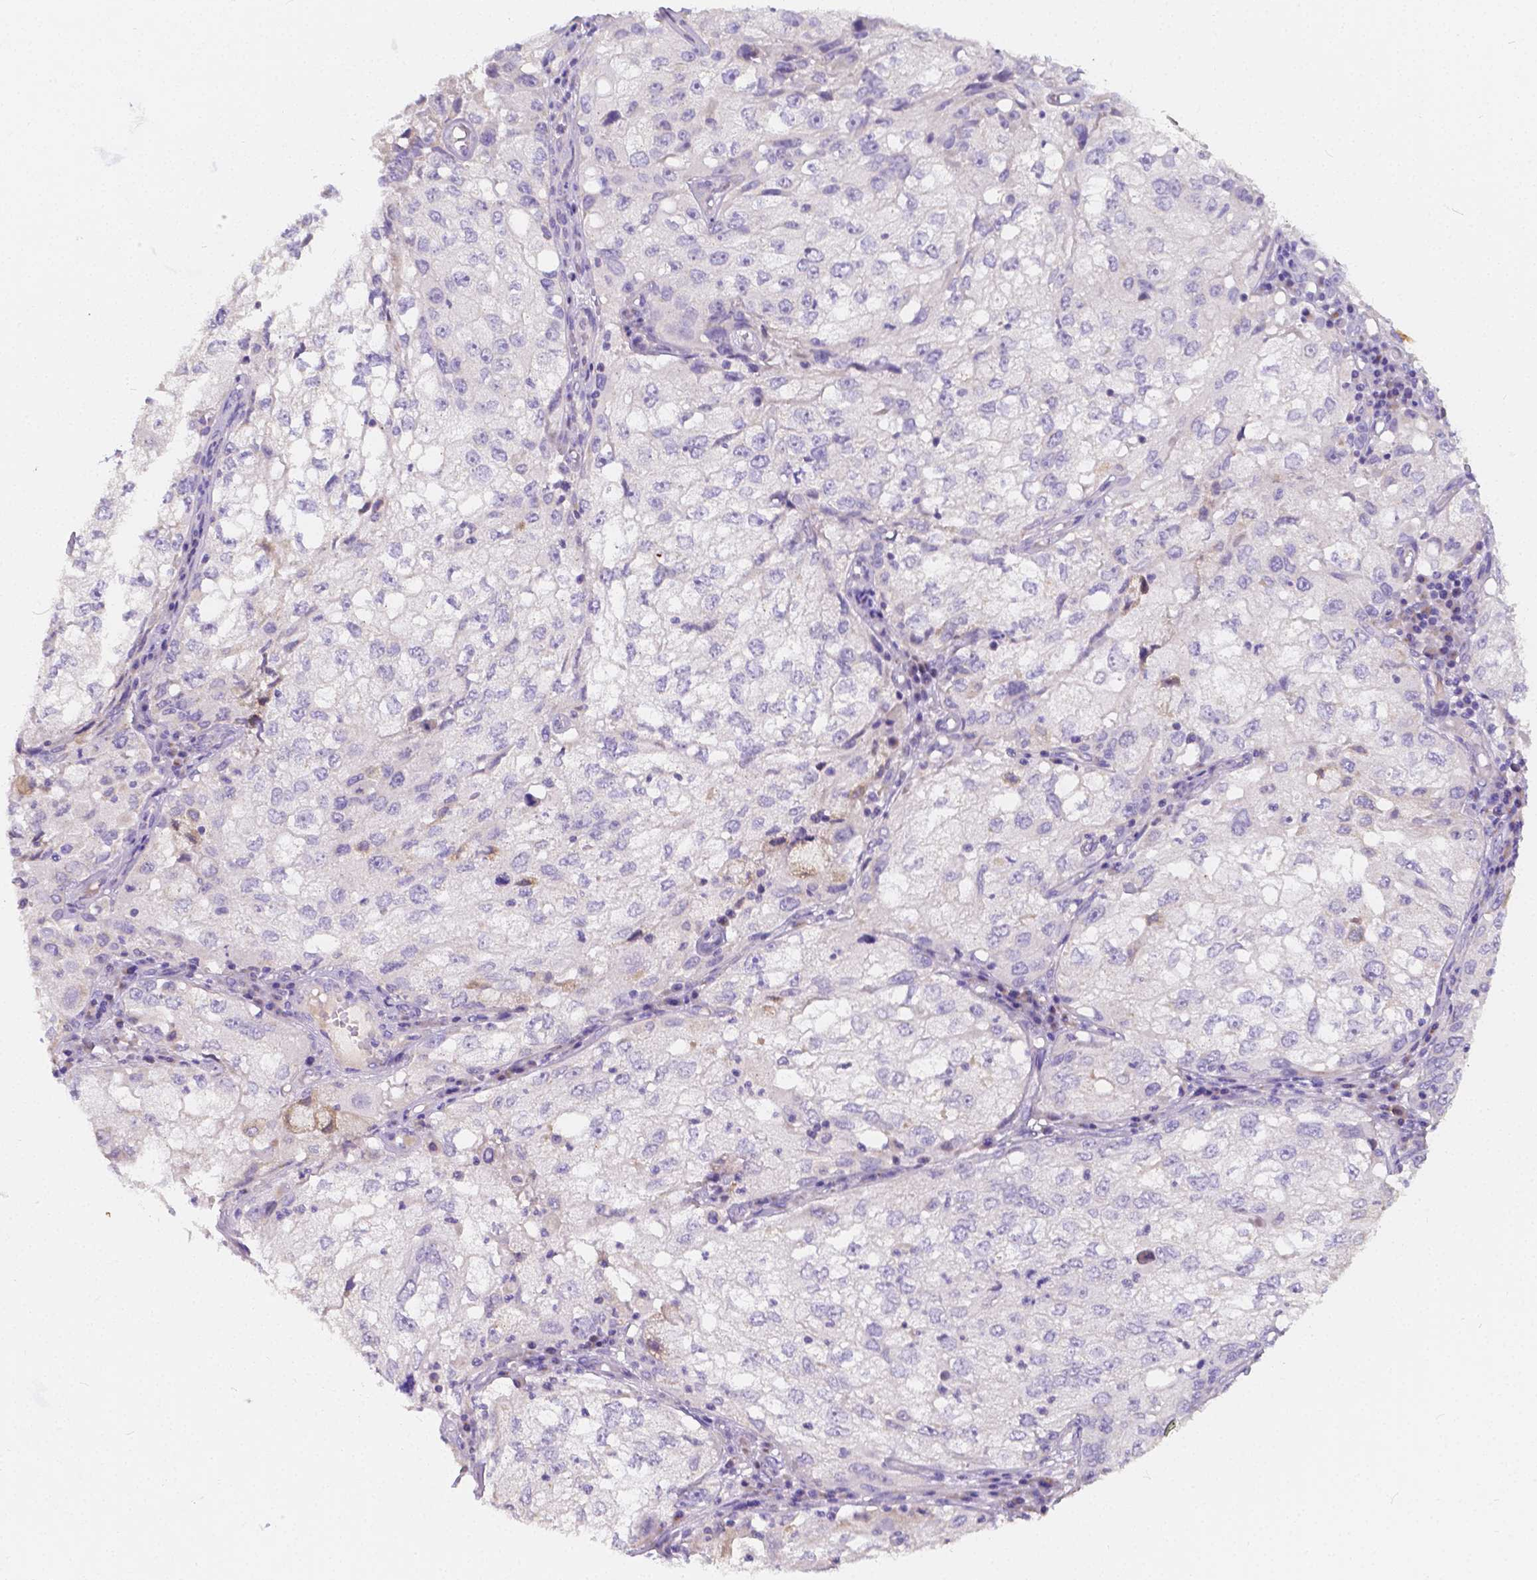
{"staining": {"intensity": "negative", "quantity": "none", "location": "none"}, "tissue": "cervical cancer", "cell_type": "Tumor cells", "image_type": "cancer", "snomed": [{"axis": "morphology", "description": "Squamous cell carcinoma, NOS"}, {"axis": "topography", "description": "Cervix"}], "caption": "A high-resolution histopathology image shows immunohistochemistry (IHC) staining of cervical cancer (squamous cell carcinoma), which demonstrates no significant positivity in tumor cells.", "gene": "RNF186", "patient": {"sex": "female", "age": 36}}